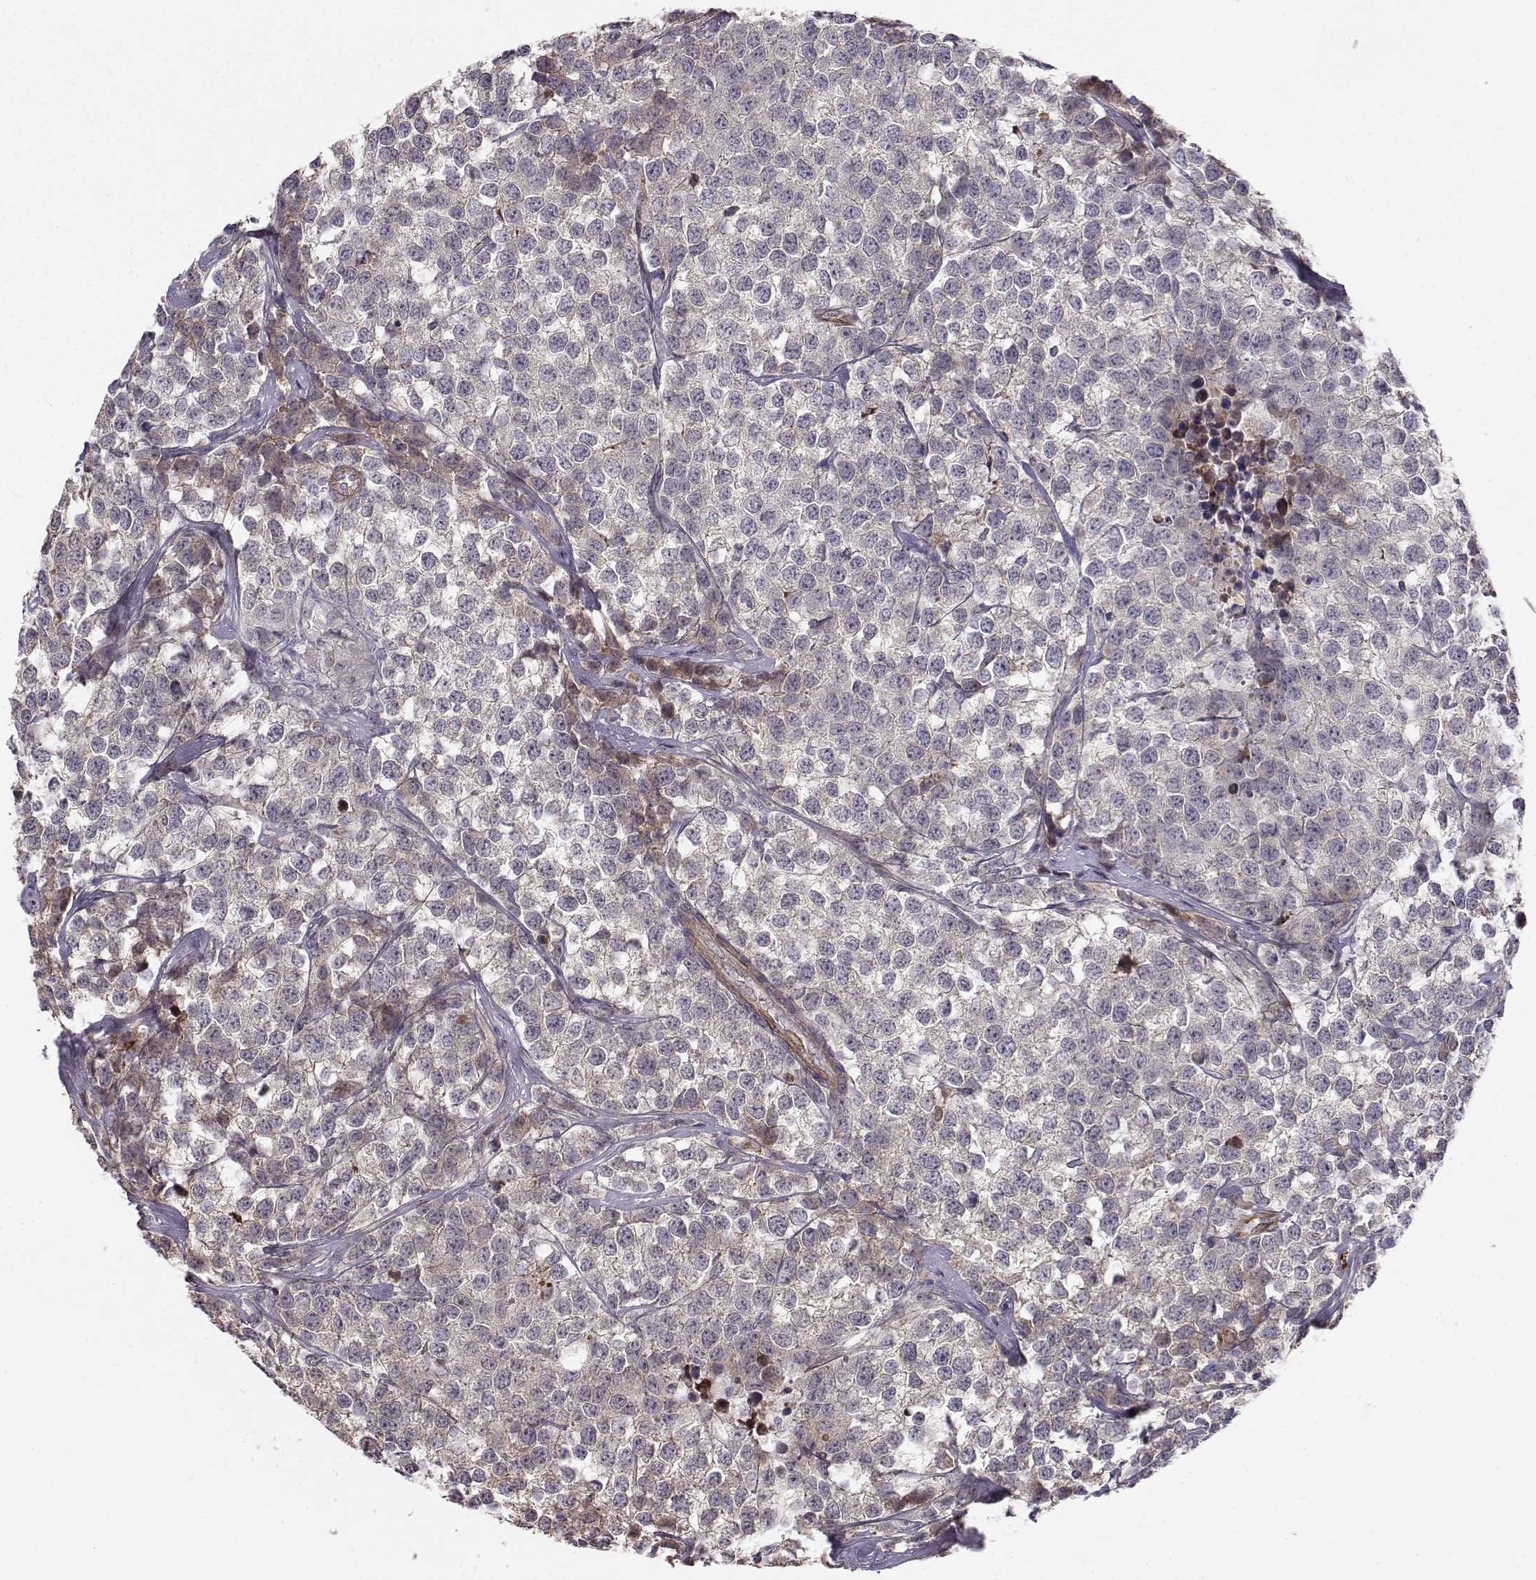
{"staining": {"intensity": "weak", "quantity": "<25%", "location": "cytoplasmic/membranous"}, "tissue": "testis cancer", "cell_type": "Tumor cells", "image_type": "cancer", "snomed": [{"axis": "morphology", "description": "Seminoma, NOS"}, {"axis": "topography", "description": "Testis"}], "caption": "This micrograph is of seminoma (testis) stained with IHC to label a protein in brown with the nuclei are counter-stained blue. There is no expression in tumor cells.", "gene": "RGS9BP", "patient": {"sex": "male", "age": 59}}